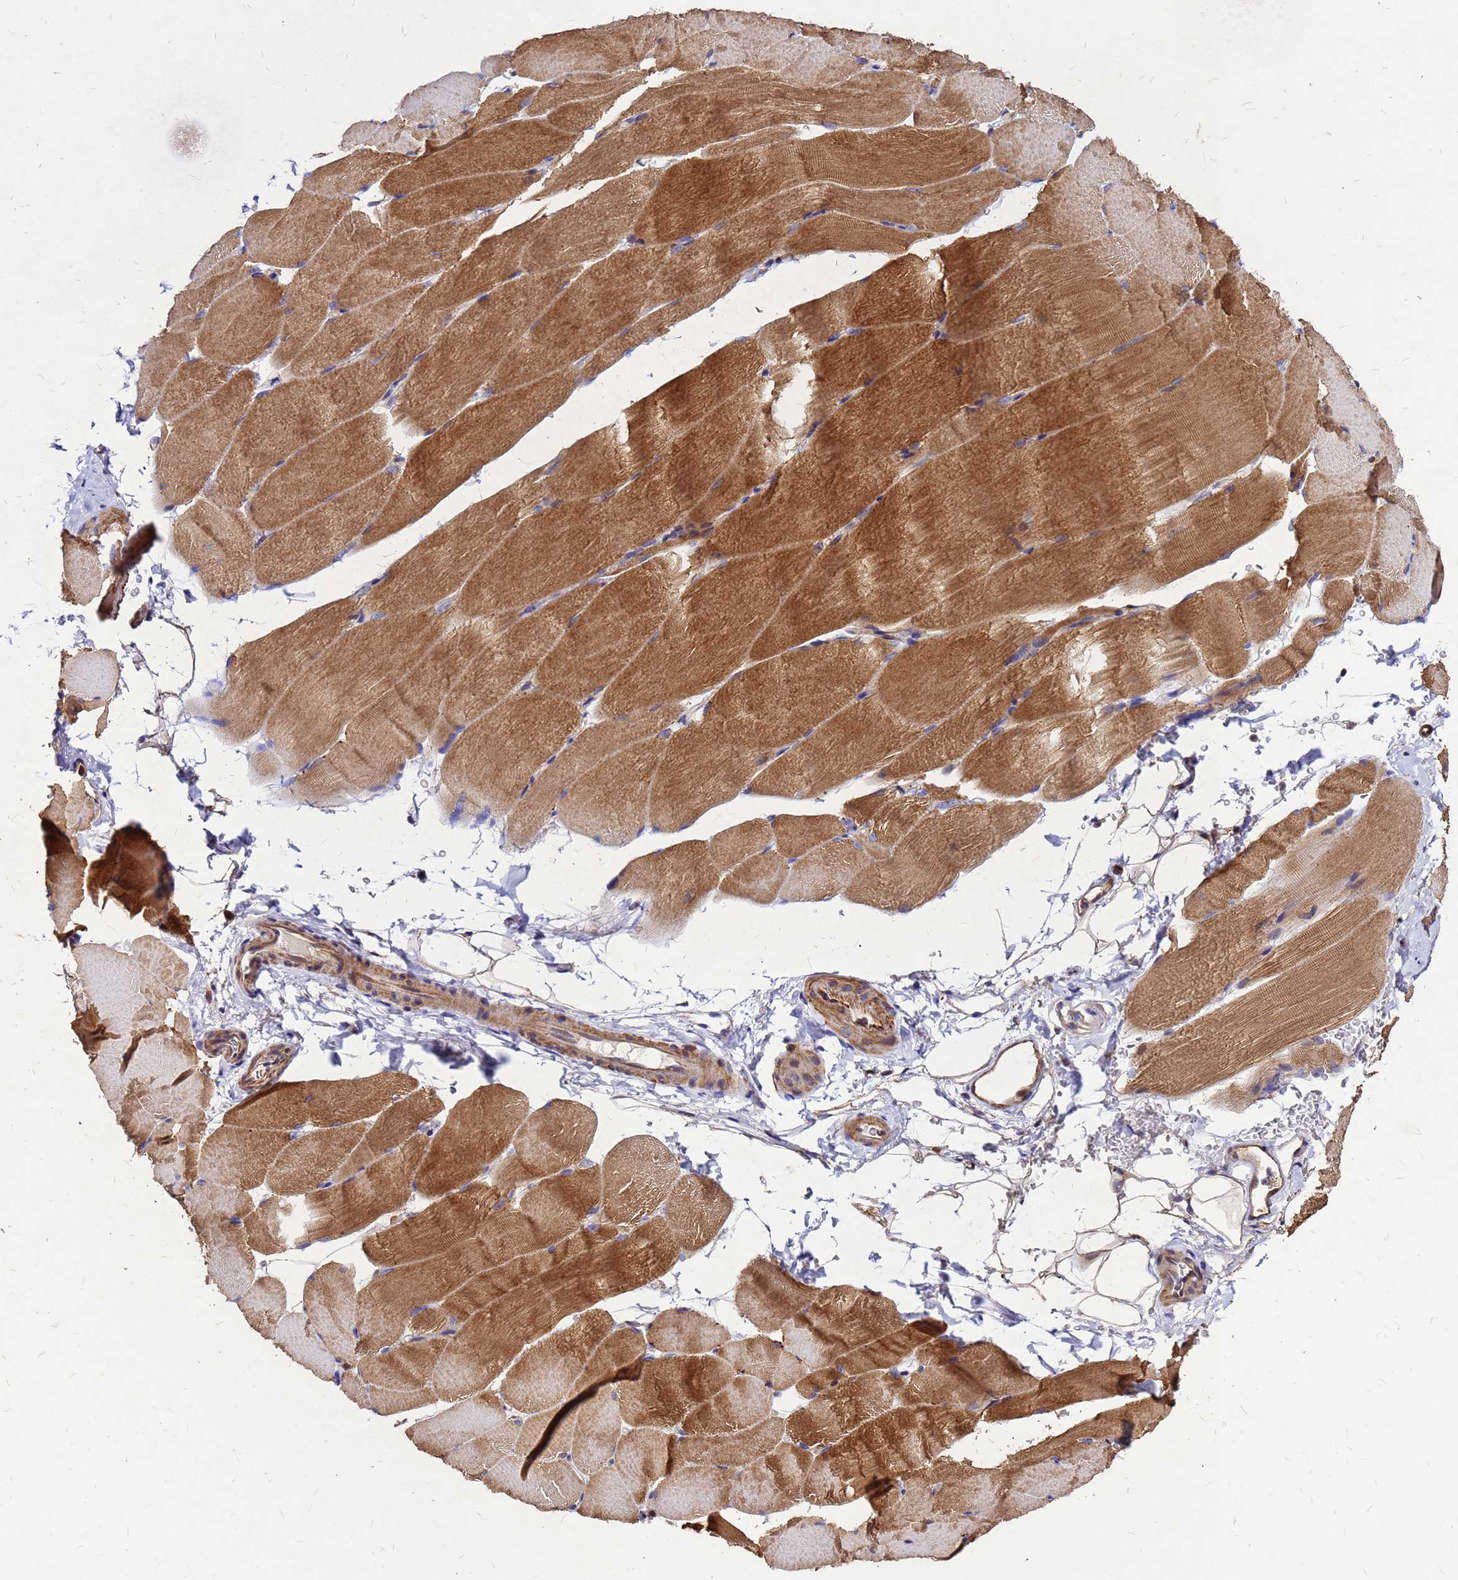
{"staining": {"intensity": "moderate", "quantity": ">75%", "location": "cytoplasmic/membranous"}, "tissue": "skeletal muscle", "cell_type": "Myocytes", "image_type": "normal", "snomed": [{"axis": "morphology", "description": "Normal tissue, NOS"}, {"axis": "topography", "description": "Skeletal muscle"}, {"axis": "topography", "description": "Parathyroid gland"}], "caption": "DAB (3,3'-diaminobenzidine) immunohistochemical staining of benign human skeletal muscle shows moderate cytoplasmic/membranous protein staining in about >75% of myocytes. (Brightfield microscopy of DAB IHC at high magnification).", "gene": "DUSP23", "patient": {"sex": "female", "age": 37}}